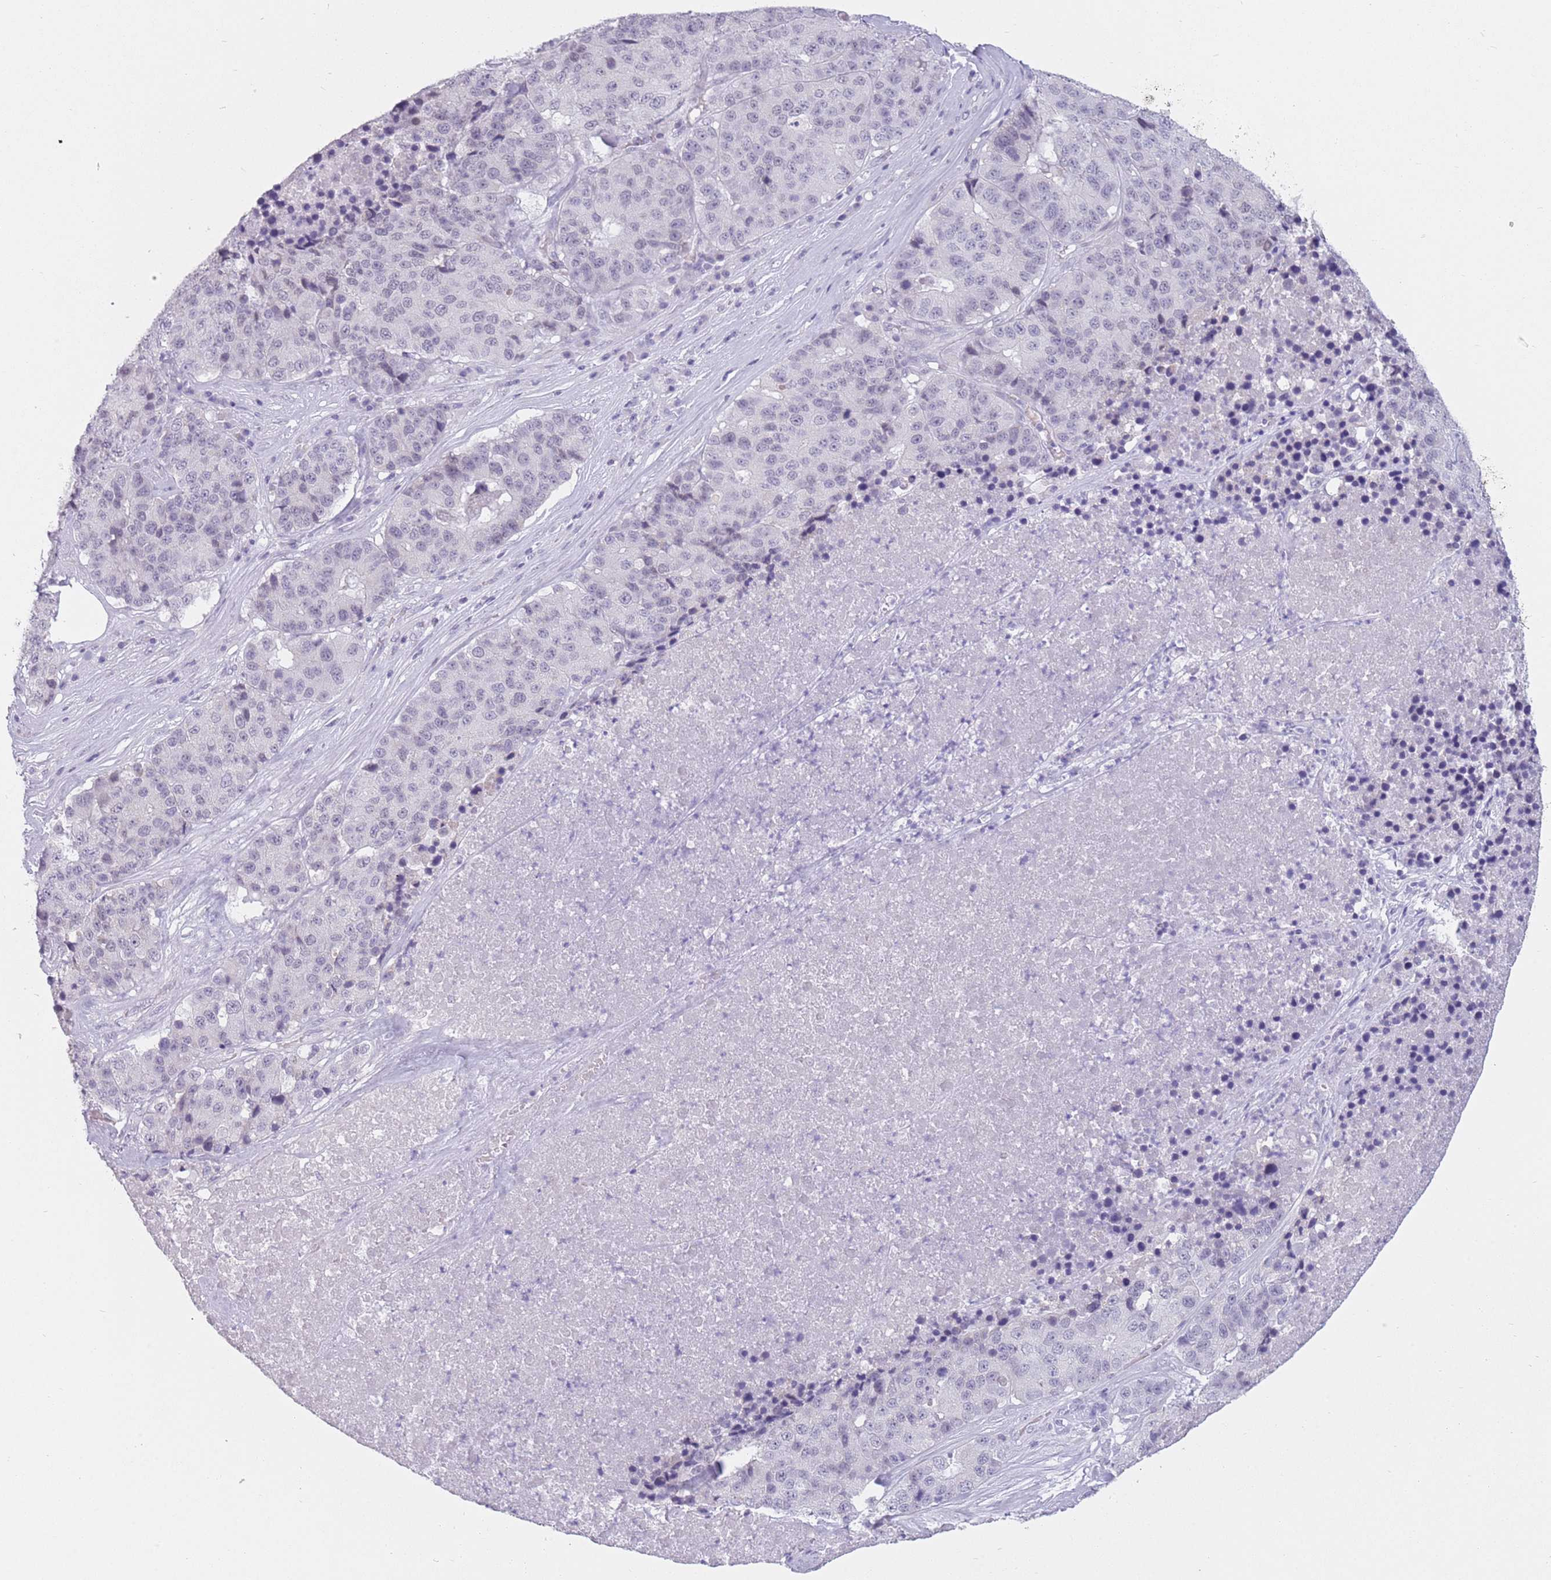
{"staining": {"intensity": "negative", "quantity": "none", "location": "none"}, "tissue": "stomach cancer", "cell_type": "Tumor cells", "image_type": "cancer", "snomed": [{"axis": "morphology", "description": "Adenocarcinoma, NOS"}, {"axis": "topography", "description": "Stomach"}], "caption": "The IHC photomicrograph has no significant staining in tumor cells of stomach adenocarcinoma tissue.", "gene": "ZNF574", "patient": {"sex": "male", "age": 71}}